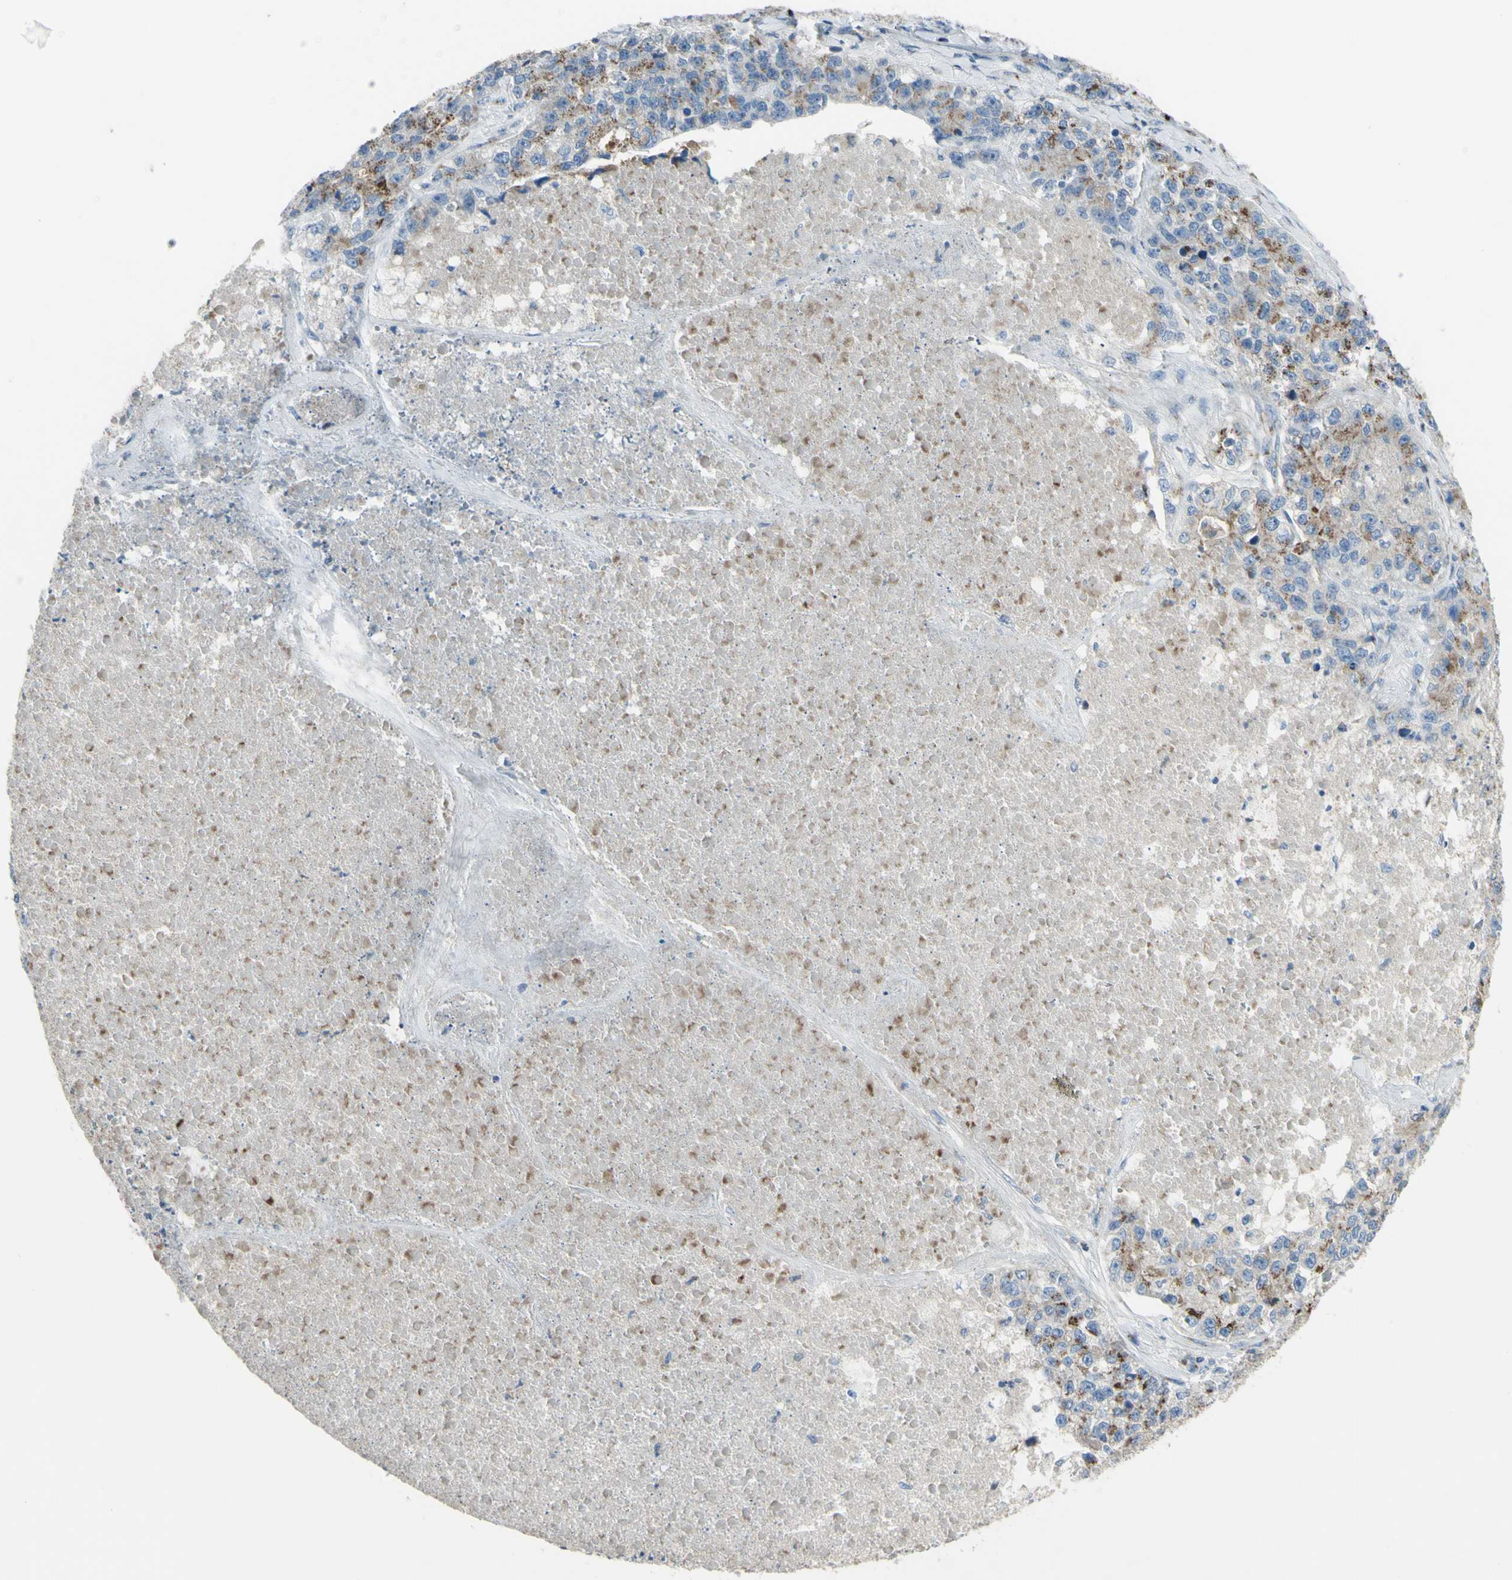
{"staining": {"intensity": "moderate", "quantity": "25%-75%", "location": "cytoplasmic/membranous"}, "tissue": "lung cancer", "cell_type": "Tumor cells", "image_type": "cancer", "snomed": [{"axis": "morphology", "description": "Adenocarcinoma, NOS"}, {"axis": "topography", "description": "Lung"}], "caption": "High-power microscopy captured an immunohistochemistry histopathology image of lung adenocarcinoma, revealing moderate cytoplasmic/membranous expression in approximately 25%-75% of tumor cells. The staining was performed using DAB (3,3'-diaminobenzidine) to visualize the protein expression in brown, while the nuclei were stained in blue with hematoxylin (Magnification: 20x).", "gene": "B4GALT3", "patient": {"sex": "male", "age": 49}}